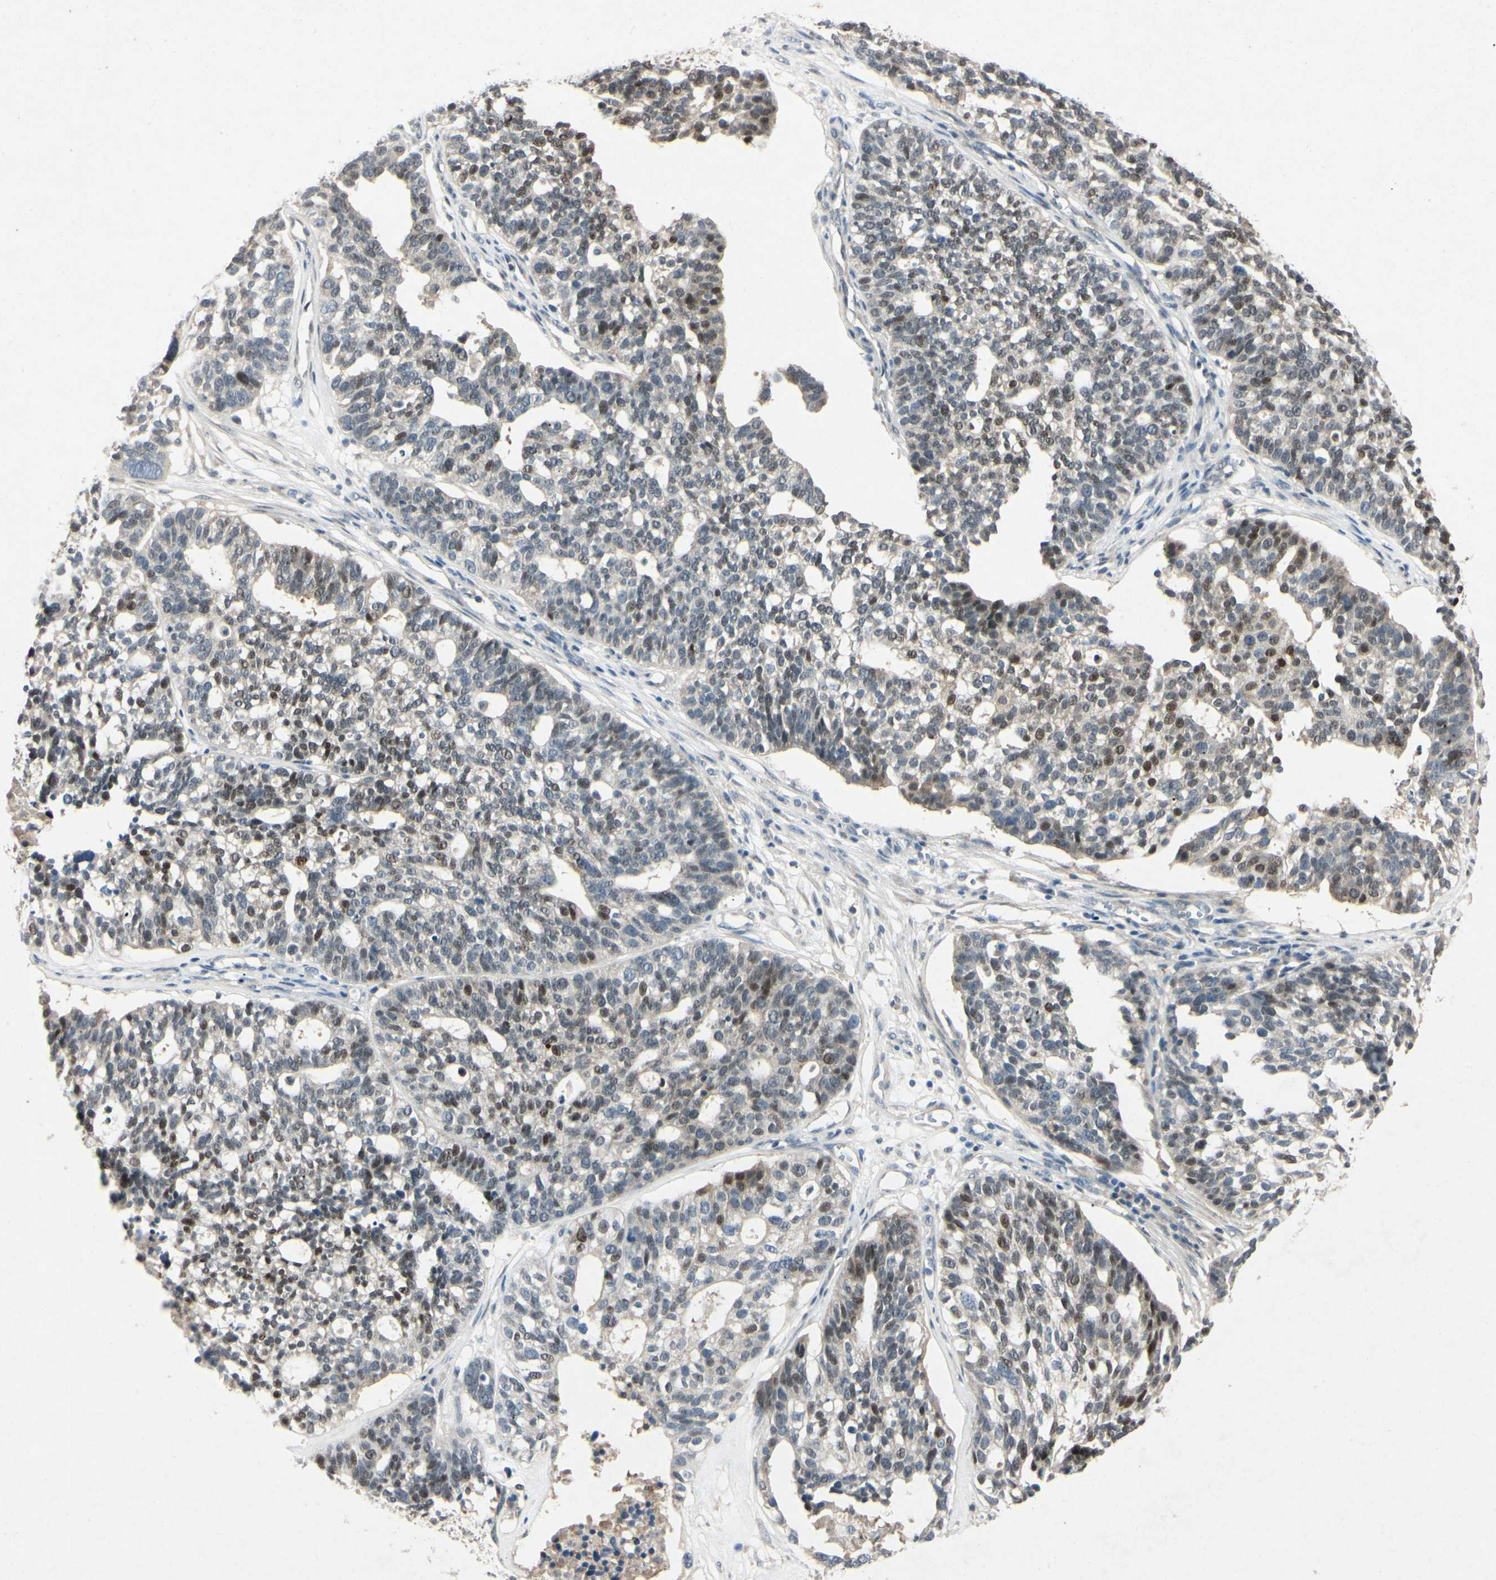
{"staining": {"intensity": "moderate", "quantity": "25%-75%", "location": "nuclear"}, "tissue": "ovarian cancer", "cell_type": "Tumor cells", "image_type": "cancer", "snomed": [{"axis": "morphology", "description": "Cystadenocarcinoma, serous, NOS"}, {"axis": "topography", "description": "Ovary"}], "caption": "Moderate nuclear protein staining is seen in approximately 25%-75% of tumor cells in ovarian cancer.", "gene": "HSPA1B", "patient": {"sex": "female", "age": 59}}